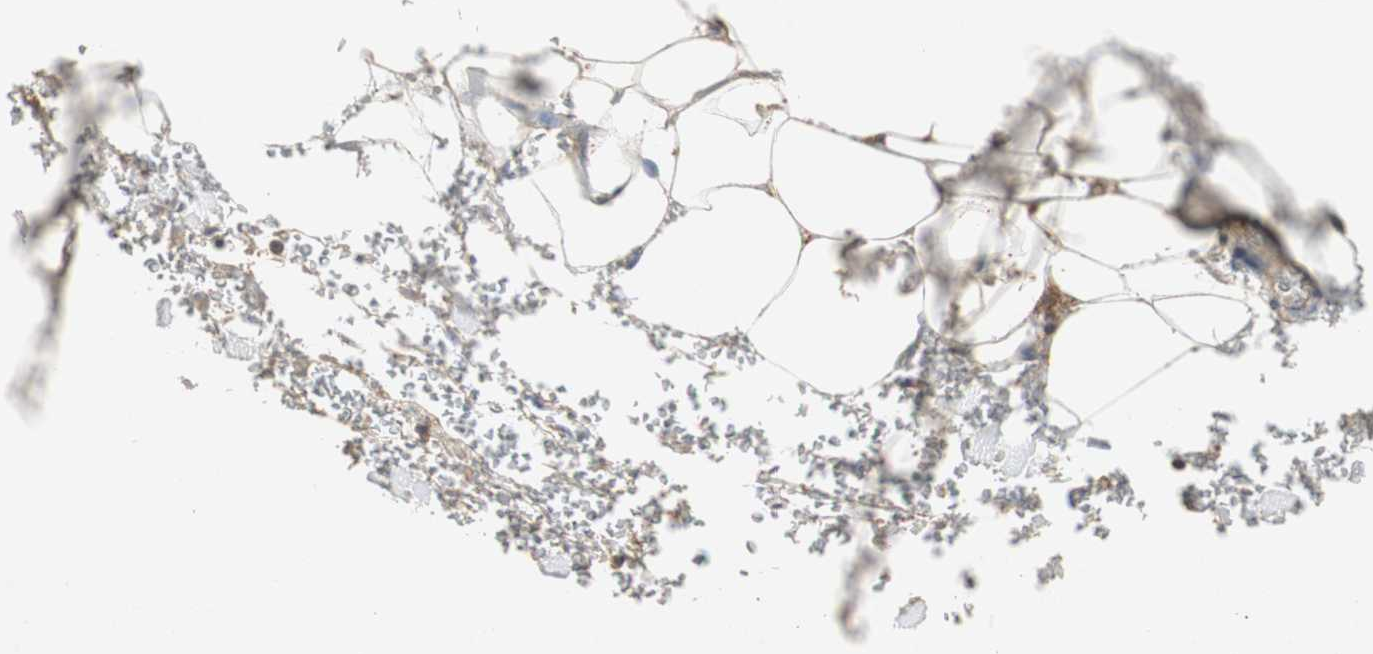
{"staining": {"intensity": "moderate", "quantity": ">75%", "location": "cytoplasmic/membranous"}, "tissue": "adipose tissue", "cell_type": "Adipocytes", "image_type": "normal", "snomed": [{"axis": "morphology", "description": "Normal tissue, NOS"}, {"axis": "morphology", "description": "Squamous cell carcinoma, NOS"}, {"axis": "topography", "description": "Skeletal muscle"}, {"axis": "topography", "description": "Soft tissue"}, {"axis": "topography", "description": "Oral tissue"}], "caption": "This image demonstrates unremarkable adipose tissue stained with immunohistochemistry to label a protein in brown. The cytoplasmic/membranous of adipocytes show moderate positivity for the protein. Nuclei are counter-stained blue.", "gene": "TNFRSF14", "patient": {"sex": "male", "age": 54}}